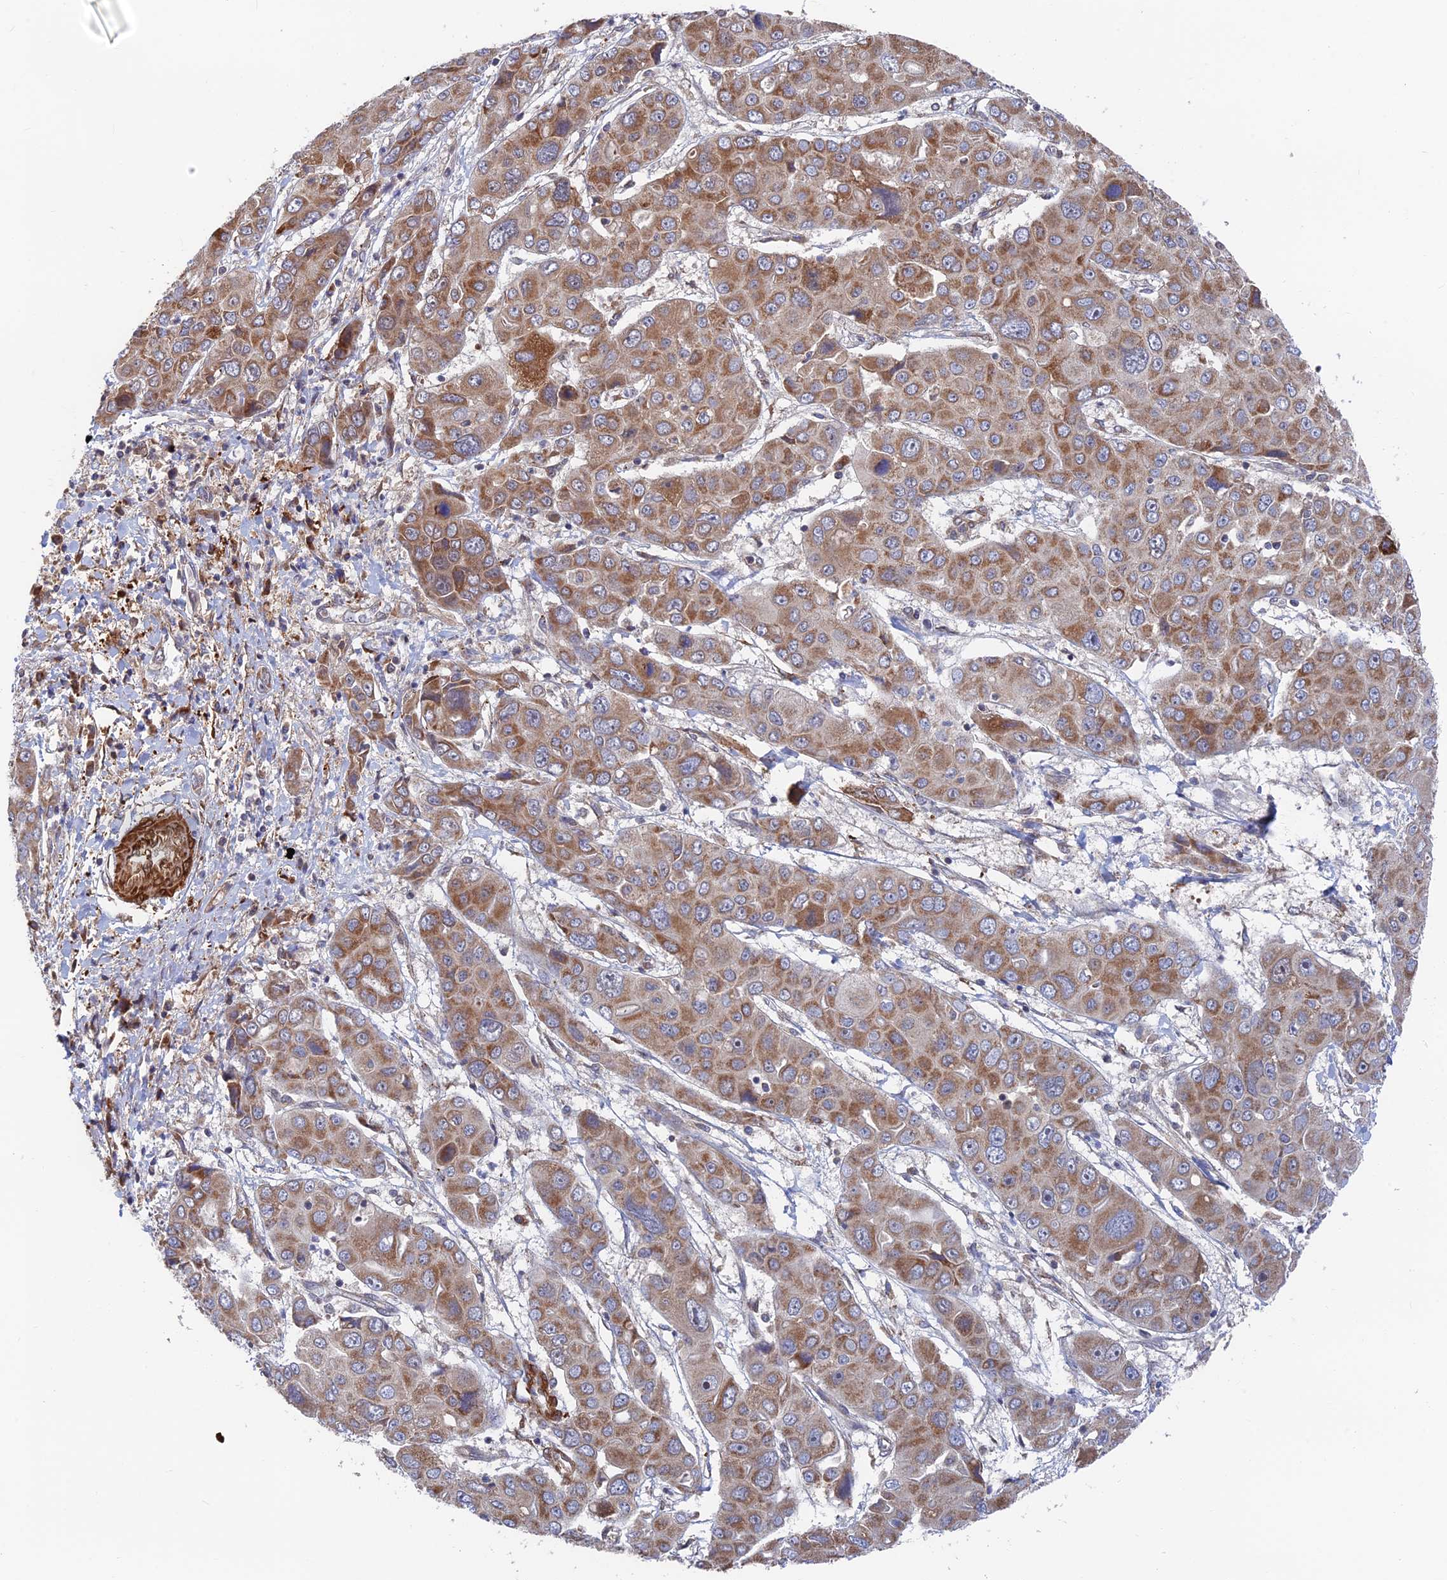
{"staining": {"intensity": "moderate", "quantity": ">75%", "location": "cytoplasmic/membranous"}, "tissue": "liver cancer", "cell_type": "Tumor cells", "image_type": "cancer", "snomed": [{"axis": "morphology", "description": "Cholangiocarcinoma"}, {"axis": "topography", "description": "Liver"}], "caption": "Liver cholangiocarcinoma was stained to show a protein in brown. There is medium levels of moderate cytoplasmic/membranous positivity in approximately >75% of tumor cells.", "gene": "ZNF320", "patient": {"sex": "male", "age": 67}}